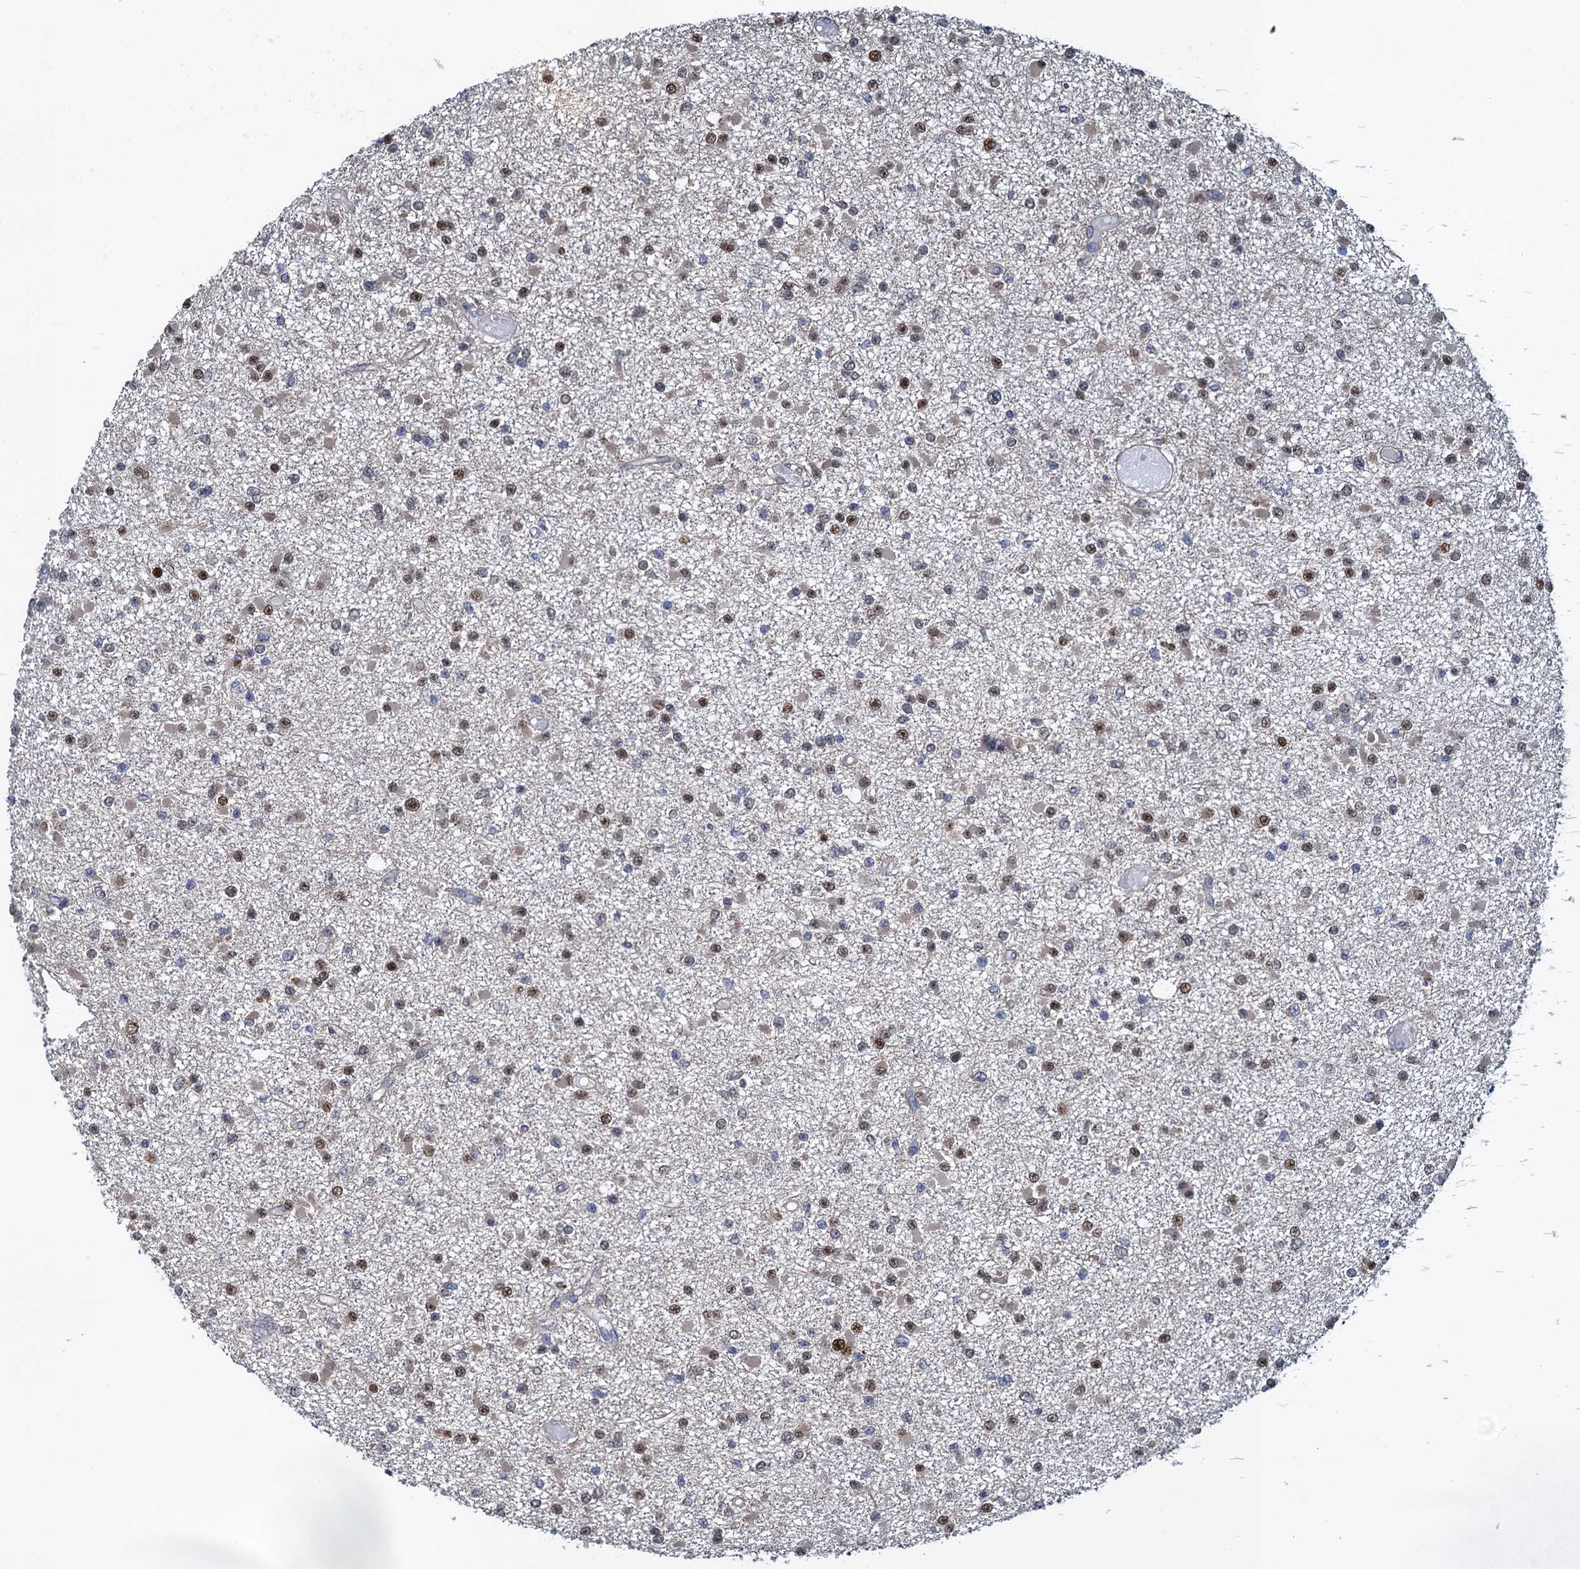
{"staining": {"intensity": "moderate", "quantity": "25%-75%", "location": "nuclear"}, "tissue": "glioma", "cell_type": "Tumor cells", "image_type": "cancer", "snomed": [{"axis": "morphology", "description": "Glioma, malignant, Low grade"}, {"axis": "topography", "description": "Brain"}], "caption": "This is a photomicrograph of immunohistochemistry (IHC) staining of glioma, which shows moderate expression in the nuclear of tumor cells.", "gene": "RNF125", "patient": {"sex": "female", "age": 22}}